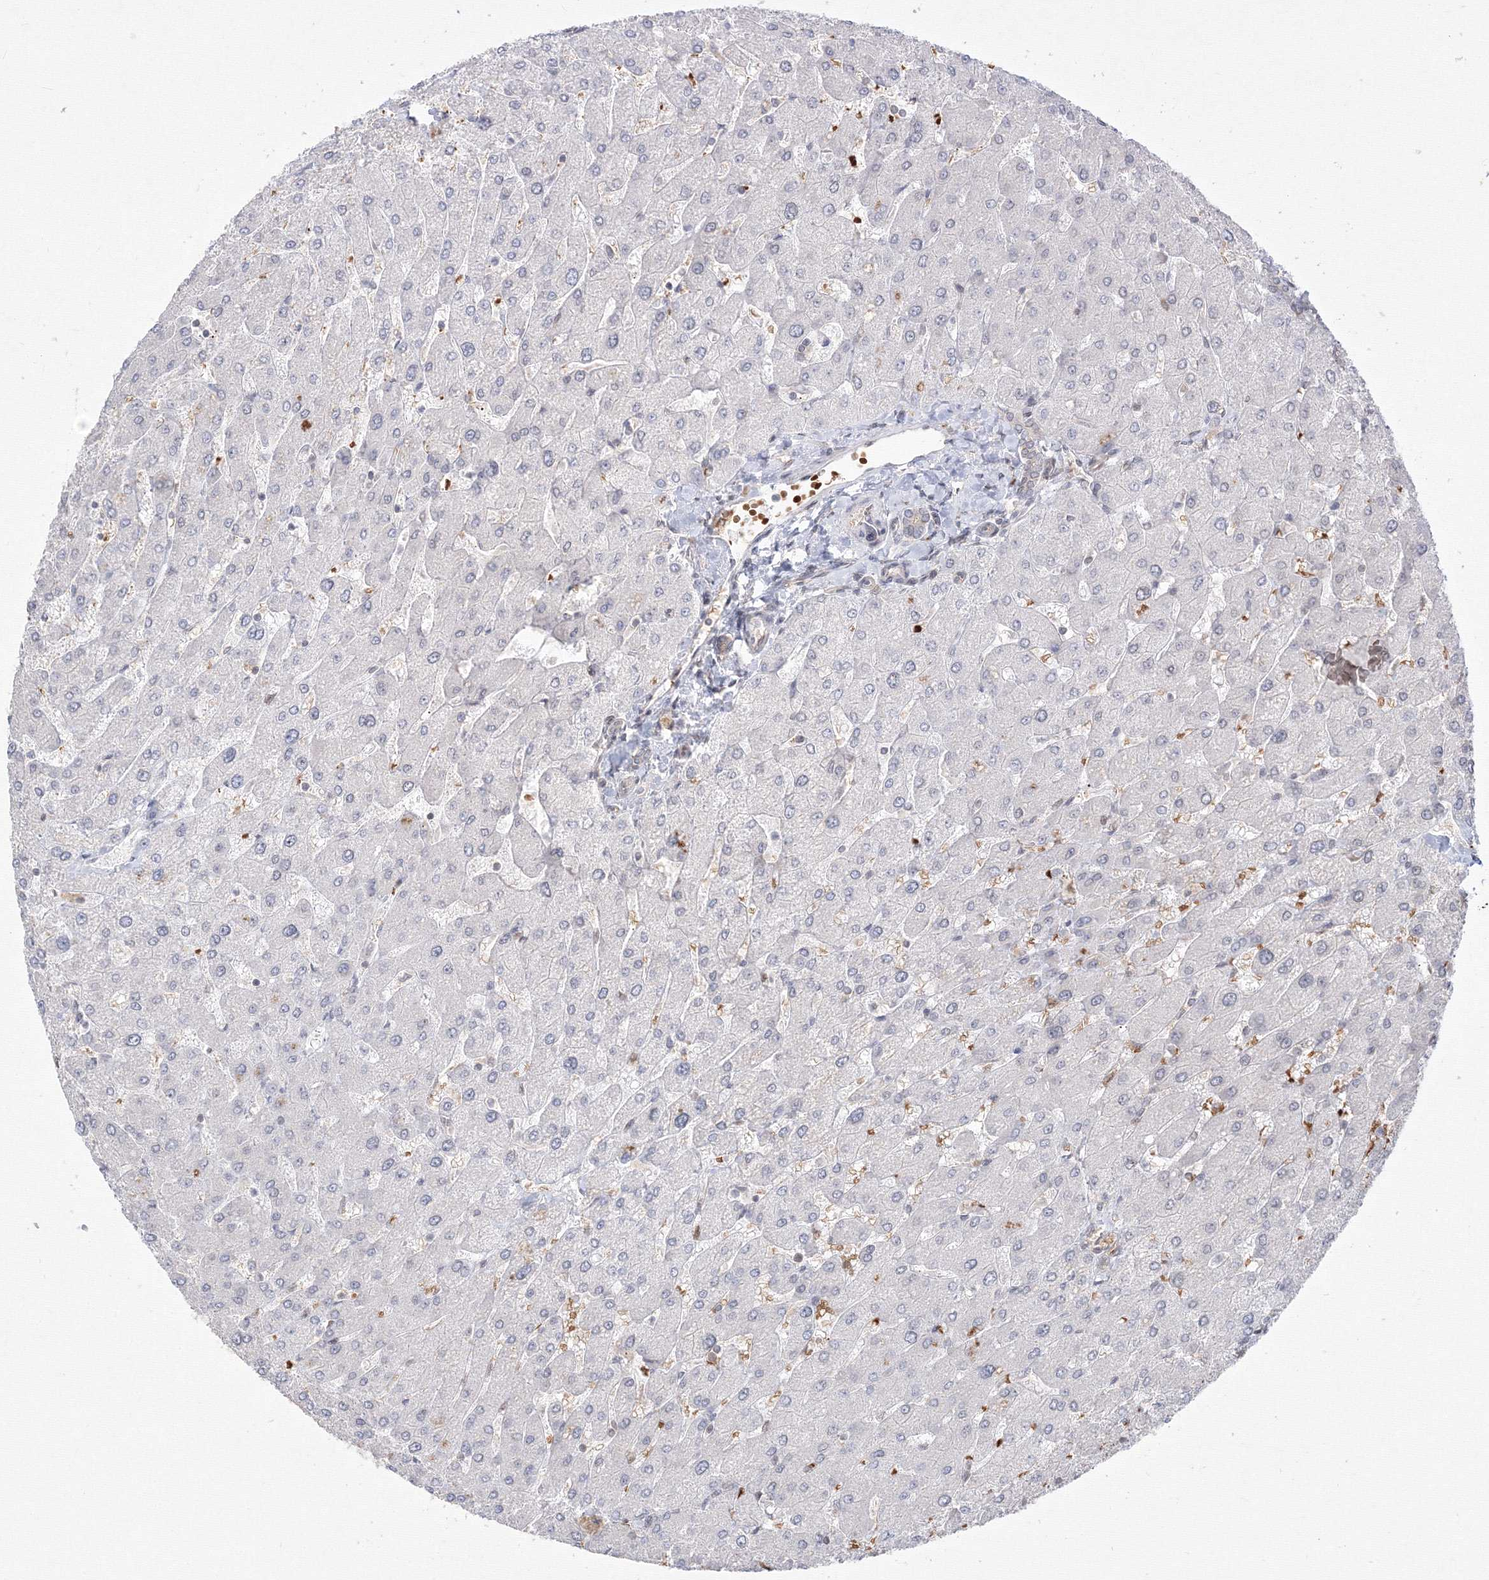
{"staining": {"intensity": "negative", "quantity": "none", "location": "none"}, "tissue": "liver", "cell_type": "Cholangiocytes", "image_type": "normal", "snomed": [{"axis": "morphology", "description": "Normal tissue, NOS"}, {"axis": "topography", "description": "Liver"}], "caption": "A micrograph of liver stained for a protein reveals no brown staining in cholangiocytes.", "gene": "DNAJB2", "patient": {"sex": "male", "age": 55}}